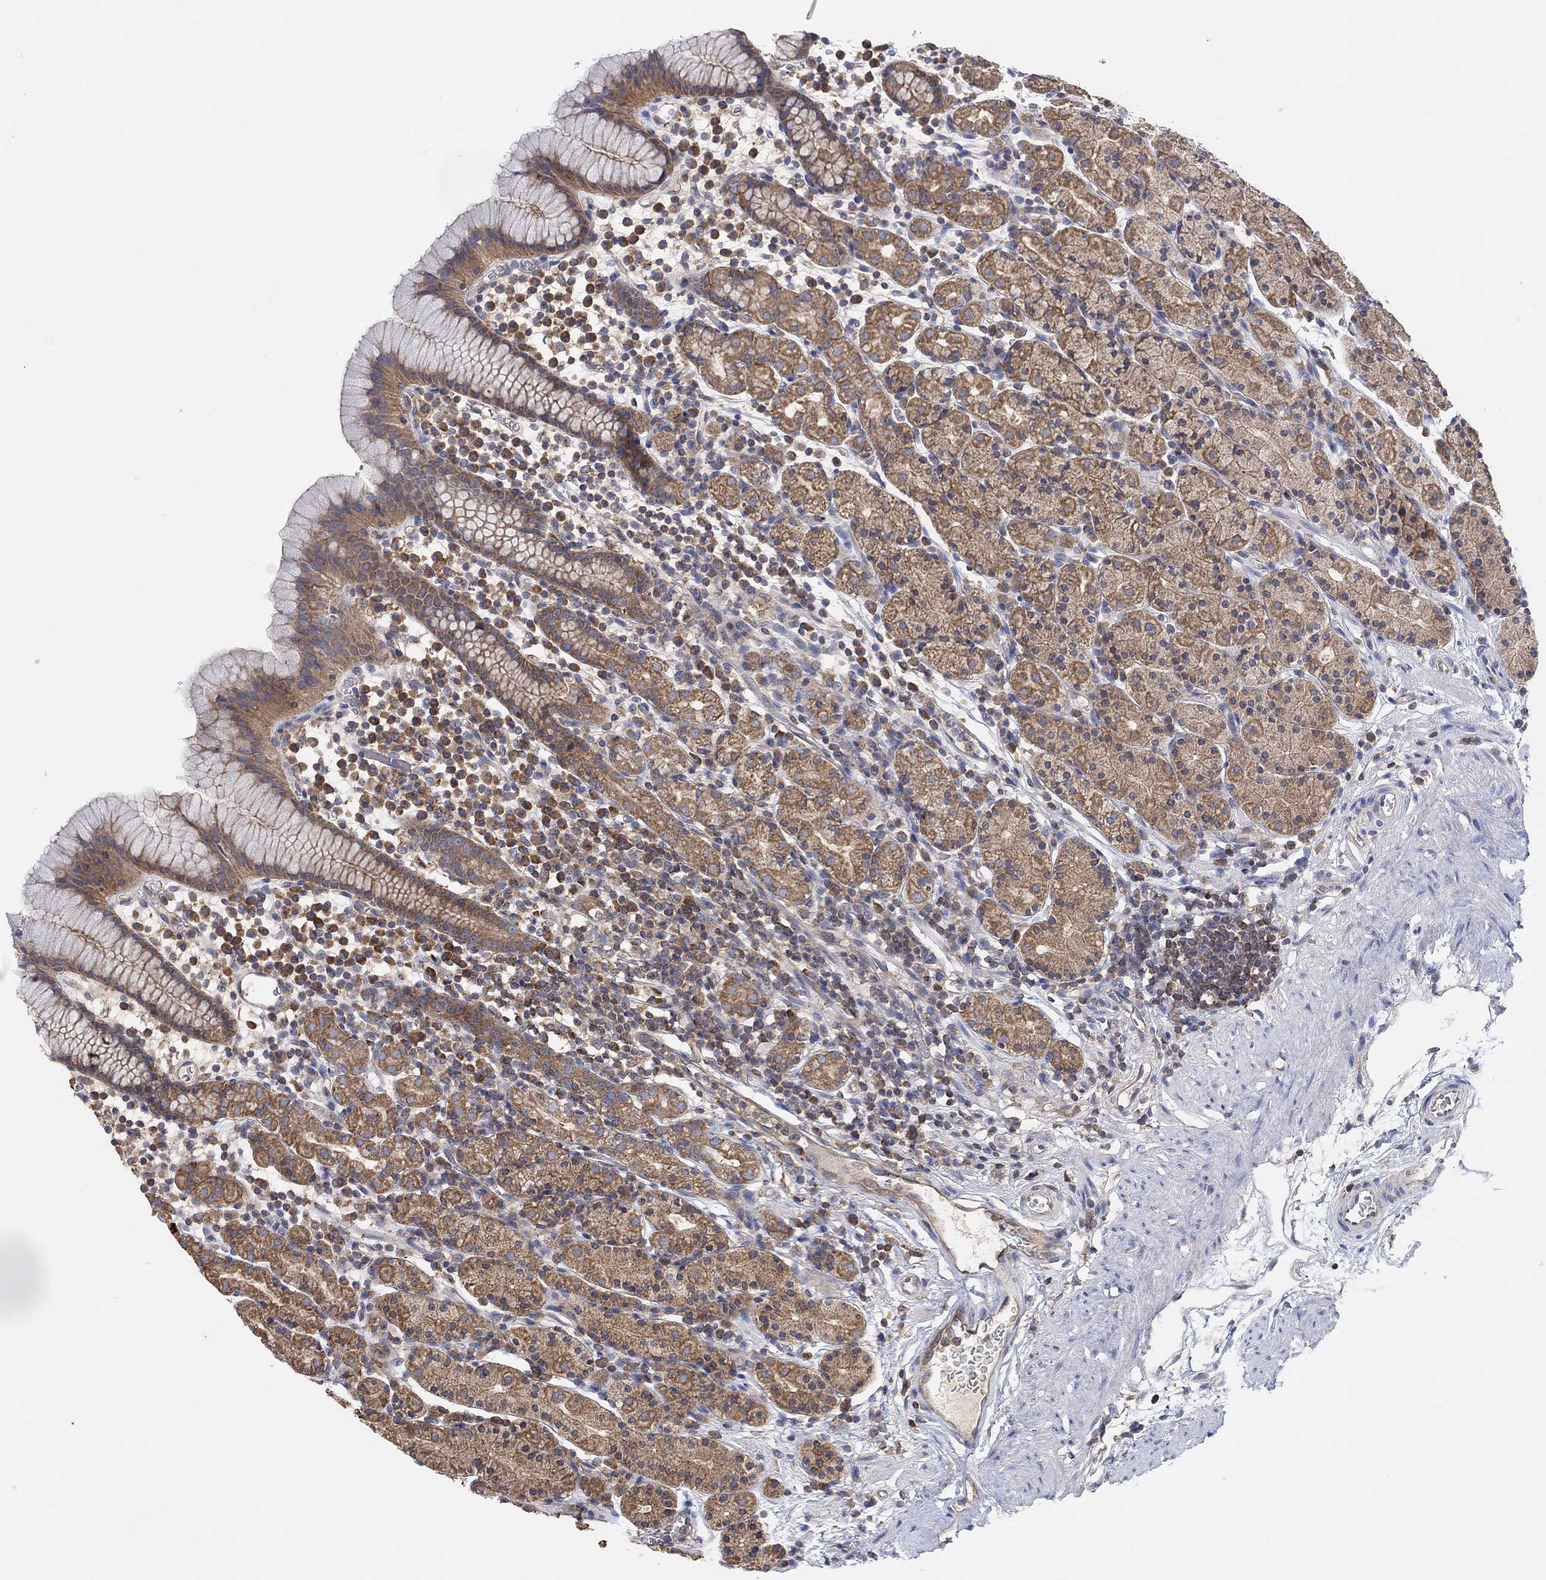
{"staining": {"intensity": "moderate", "quantity": "25%-75%", "location": "cytoplasmic/membranous"}, "tissue": "stomach", "cell_type": "Glandular cells", "image_type": "normal", "snomed": [{"axis": "morphology", "description": "Normal tissue, NOS"}, {"axis": "topography", "description": "Stomach, upper"}, {"axis": "topography", "description": "Stomach"}], "caption": "IHC (DAB (3,3'-diaminobenzidine)) staining of unremarkable stomach exhibits moderate cytoplasmic/membranous protein positivity in approximately 25%-75% of glandular cells.", "gene": "BLOC1S3", "patient": {"sex": "male", "age": 62}}